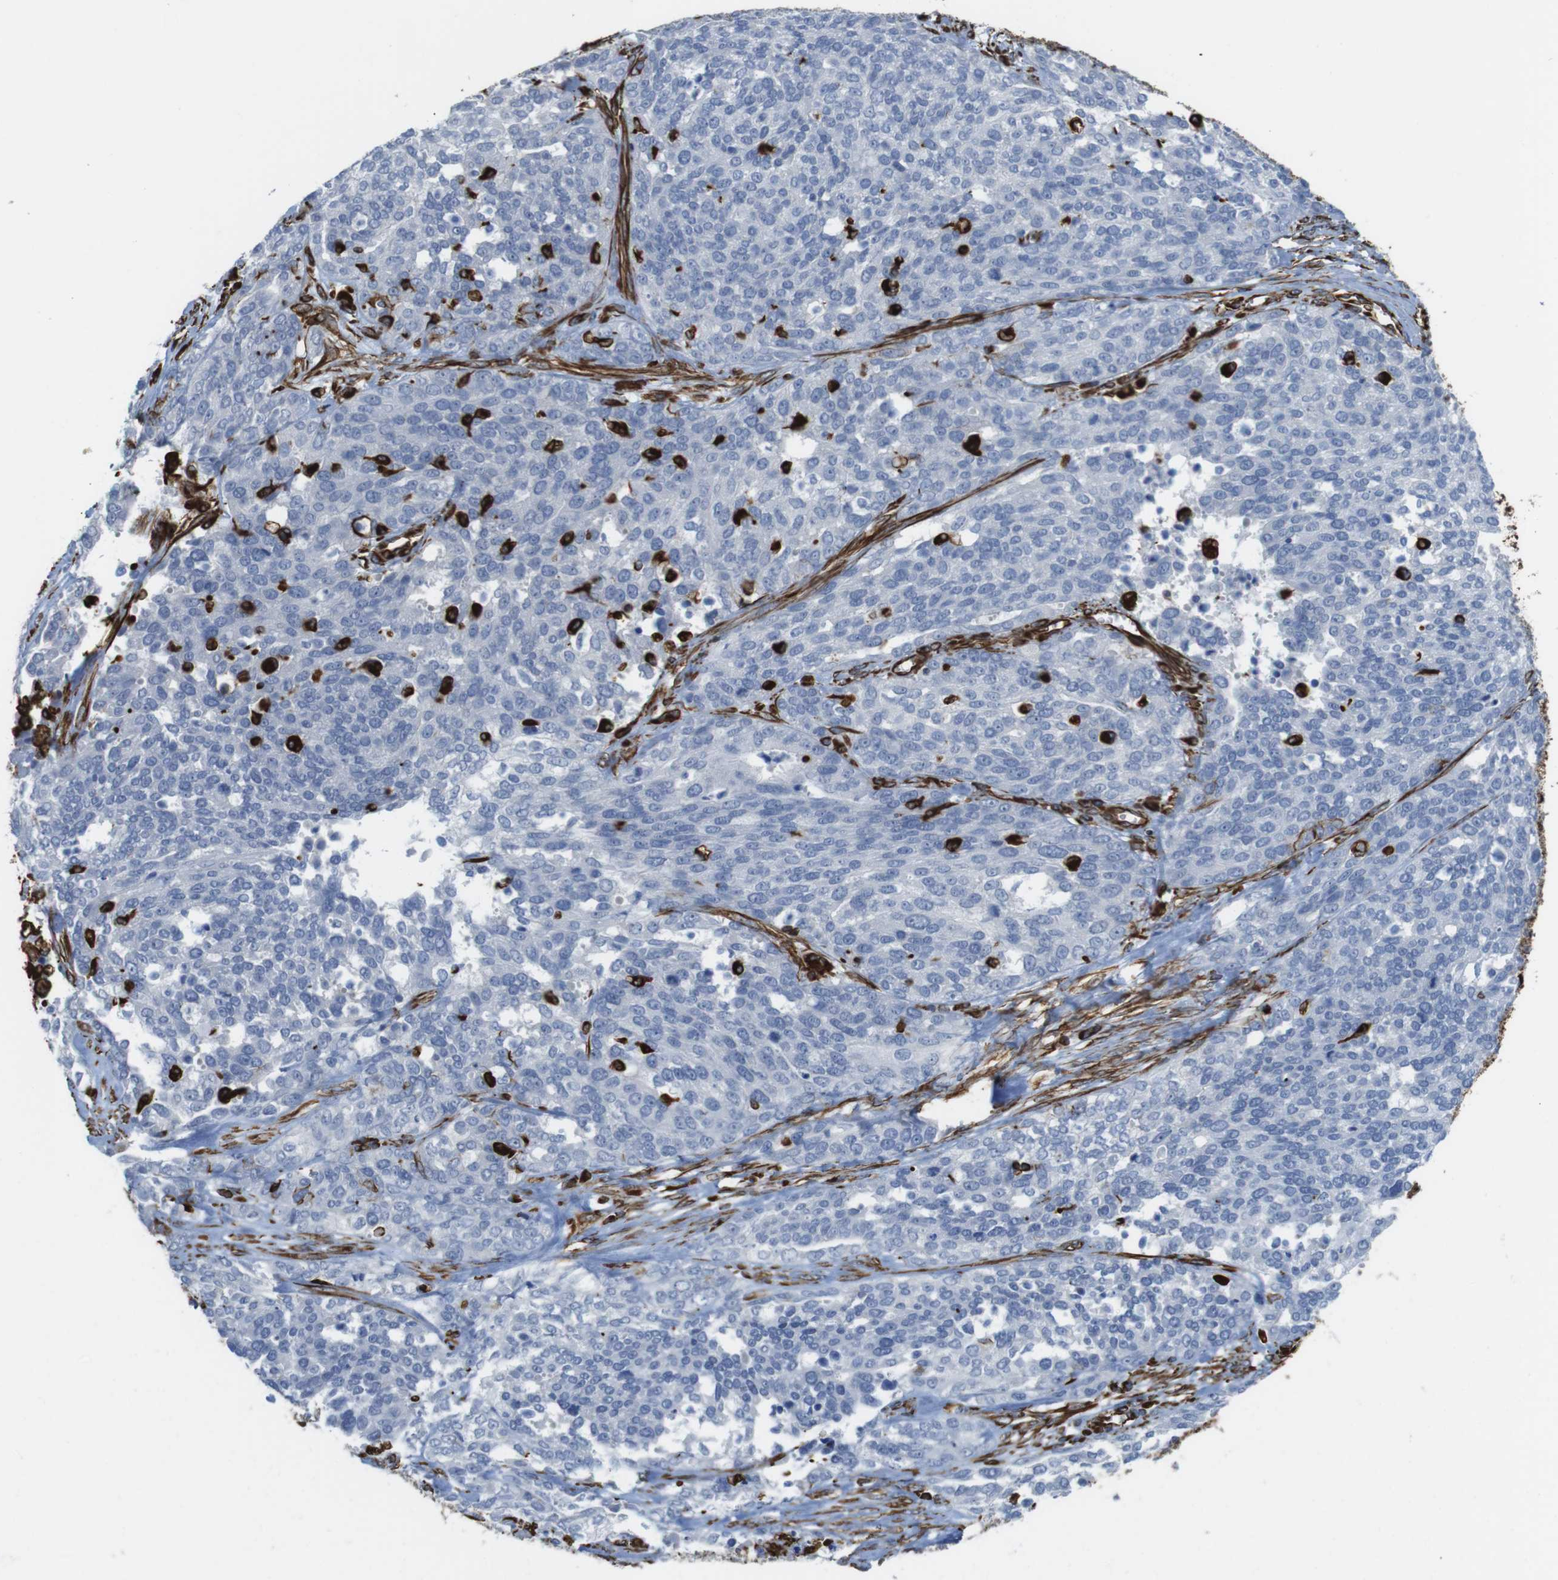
{"staining": {"intensity": "negative", "quantity": "none", "location": "none"}, "tissue": "ovarian cancer", "cell_type": "Tumor cells", "image_type": "cancer", "snomed": [{"axis": "morphology", "description": "Cystadenocarcinoma, serous, NOS"}, {"axis": "topography", "description": "Ovary"}], "caption": "Immunohistochemical staining of human ovarian cancer (serous cystadenocarcinoma) exhibits no significant staining in tumor cells. (DAB immunohistochemistry (IHC) with hematoxylin counter stain).", "gene": "RALGPS1", "patient": {"sex": "female", "age": 44}}